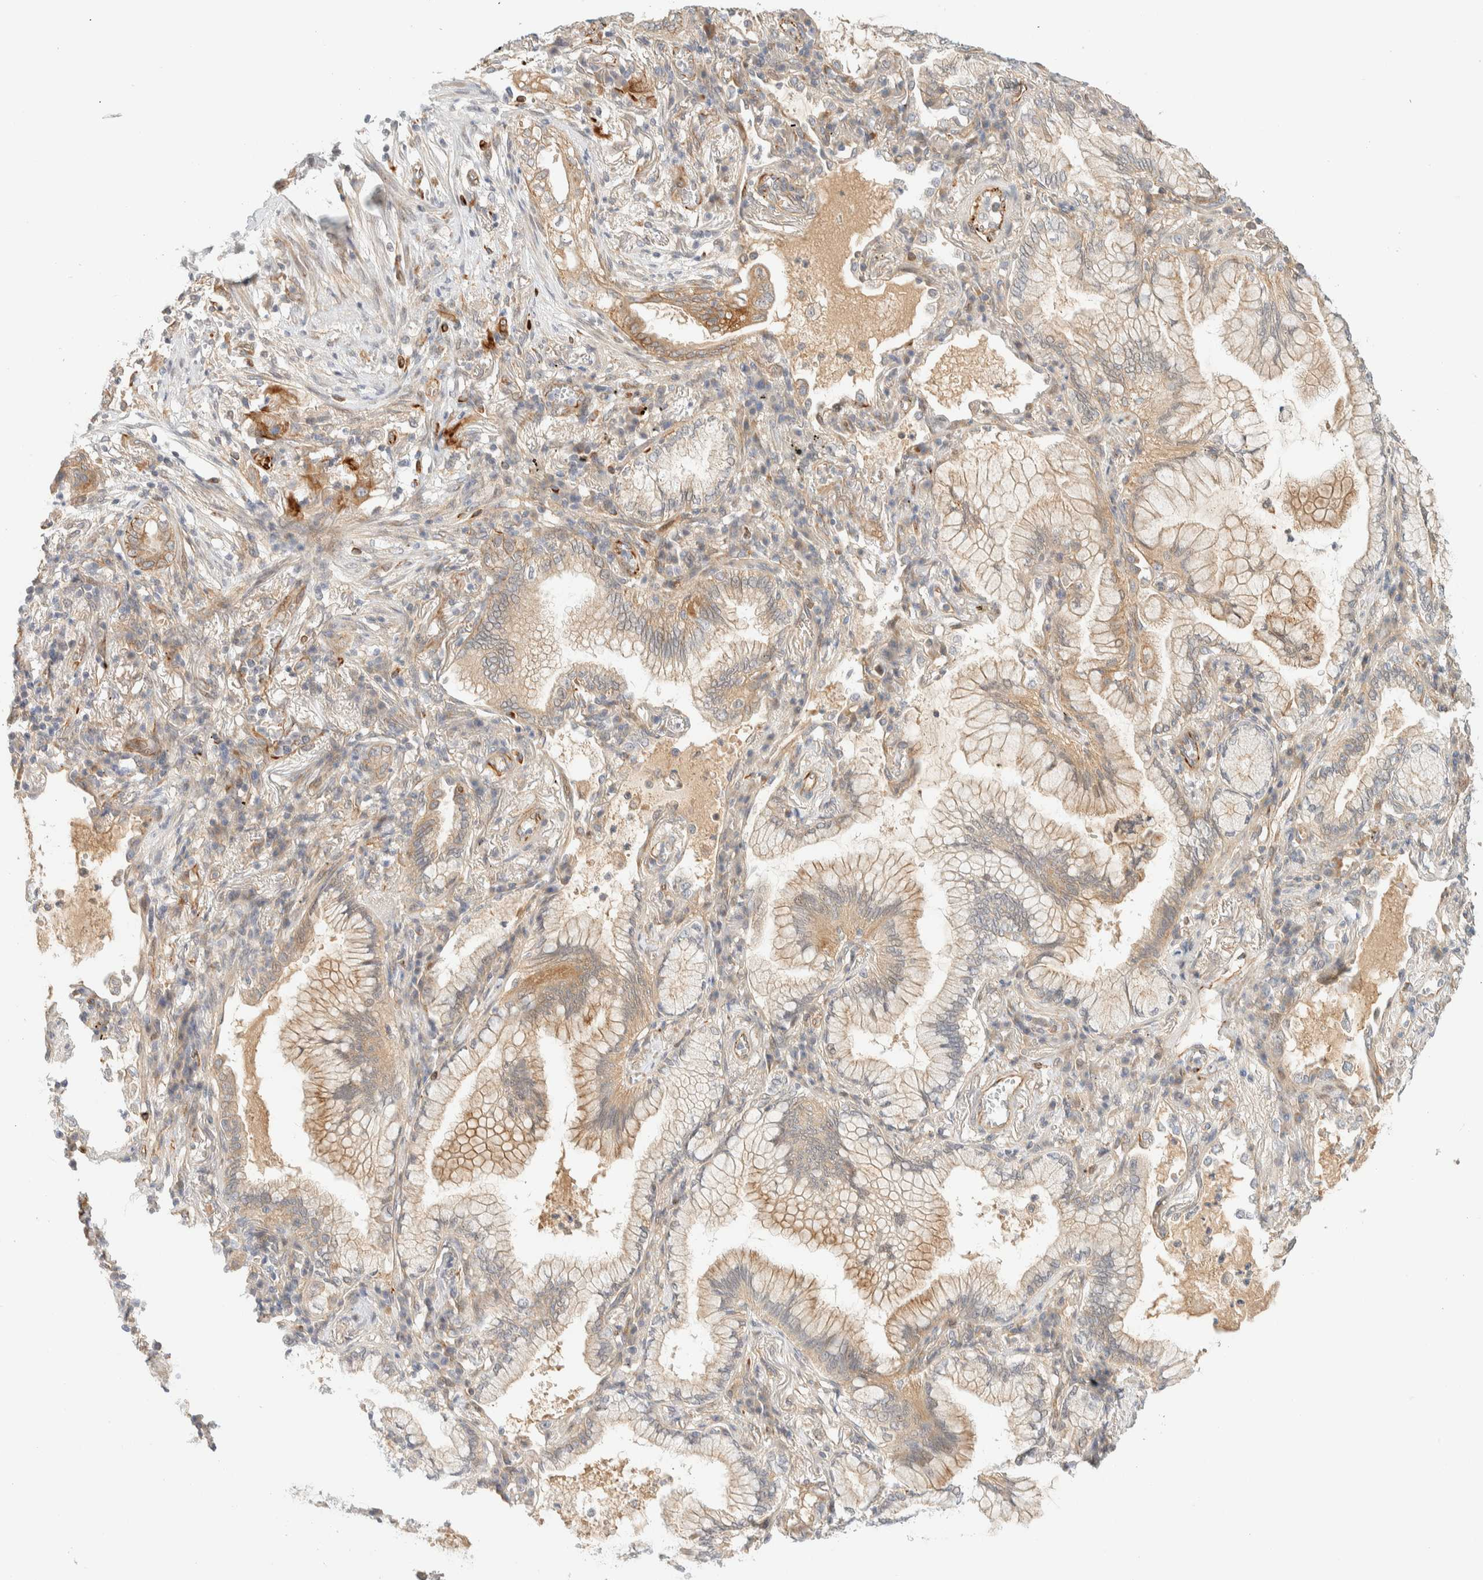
{"staining": {"intensity": "moderate", "quantity": ">75%", "location": "cytoplasmic/membranous"}, "tissue": "lung cancer", "cell_type": "Tumor cells", "image_type": "cancer", "snomed": [{"axis": "morphology", "description": "Adenocarcinoma, NOS"}, {"axis": "topography", "description": "Lung"}], "caption": "DAB immunohistochemical staining of human adenocarcinoma (lung) shows moderate cytoplasmic/membranous protein staining in approximately >75% of tumor cells.", "gene": "FAT1", "patient": {"sex": "female", "age": 70}}